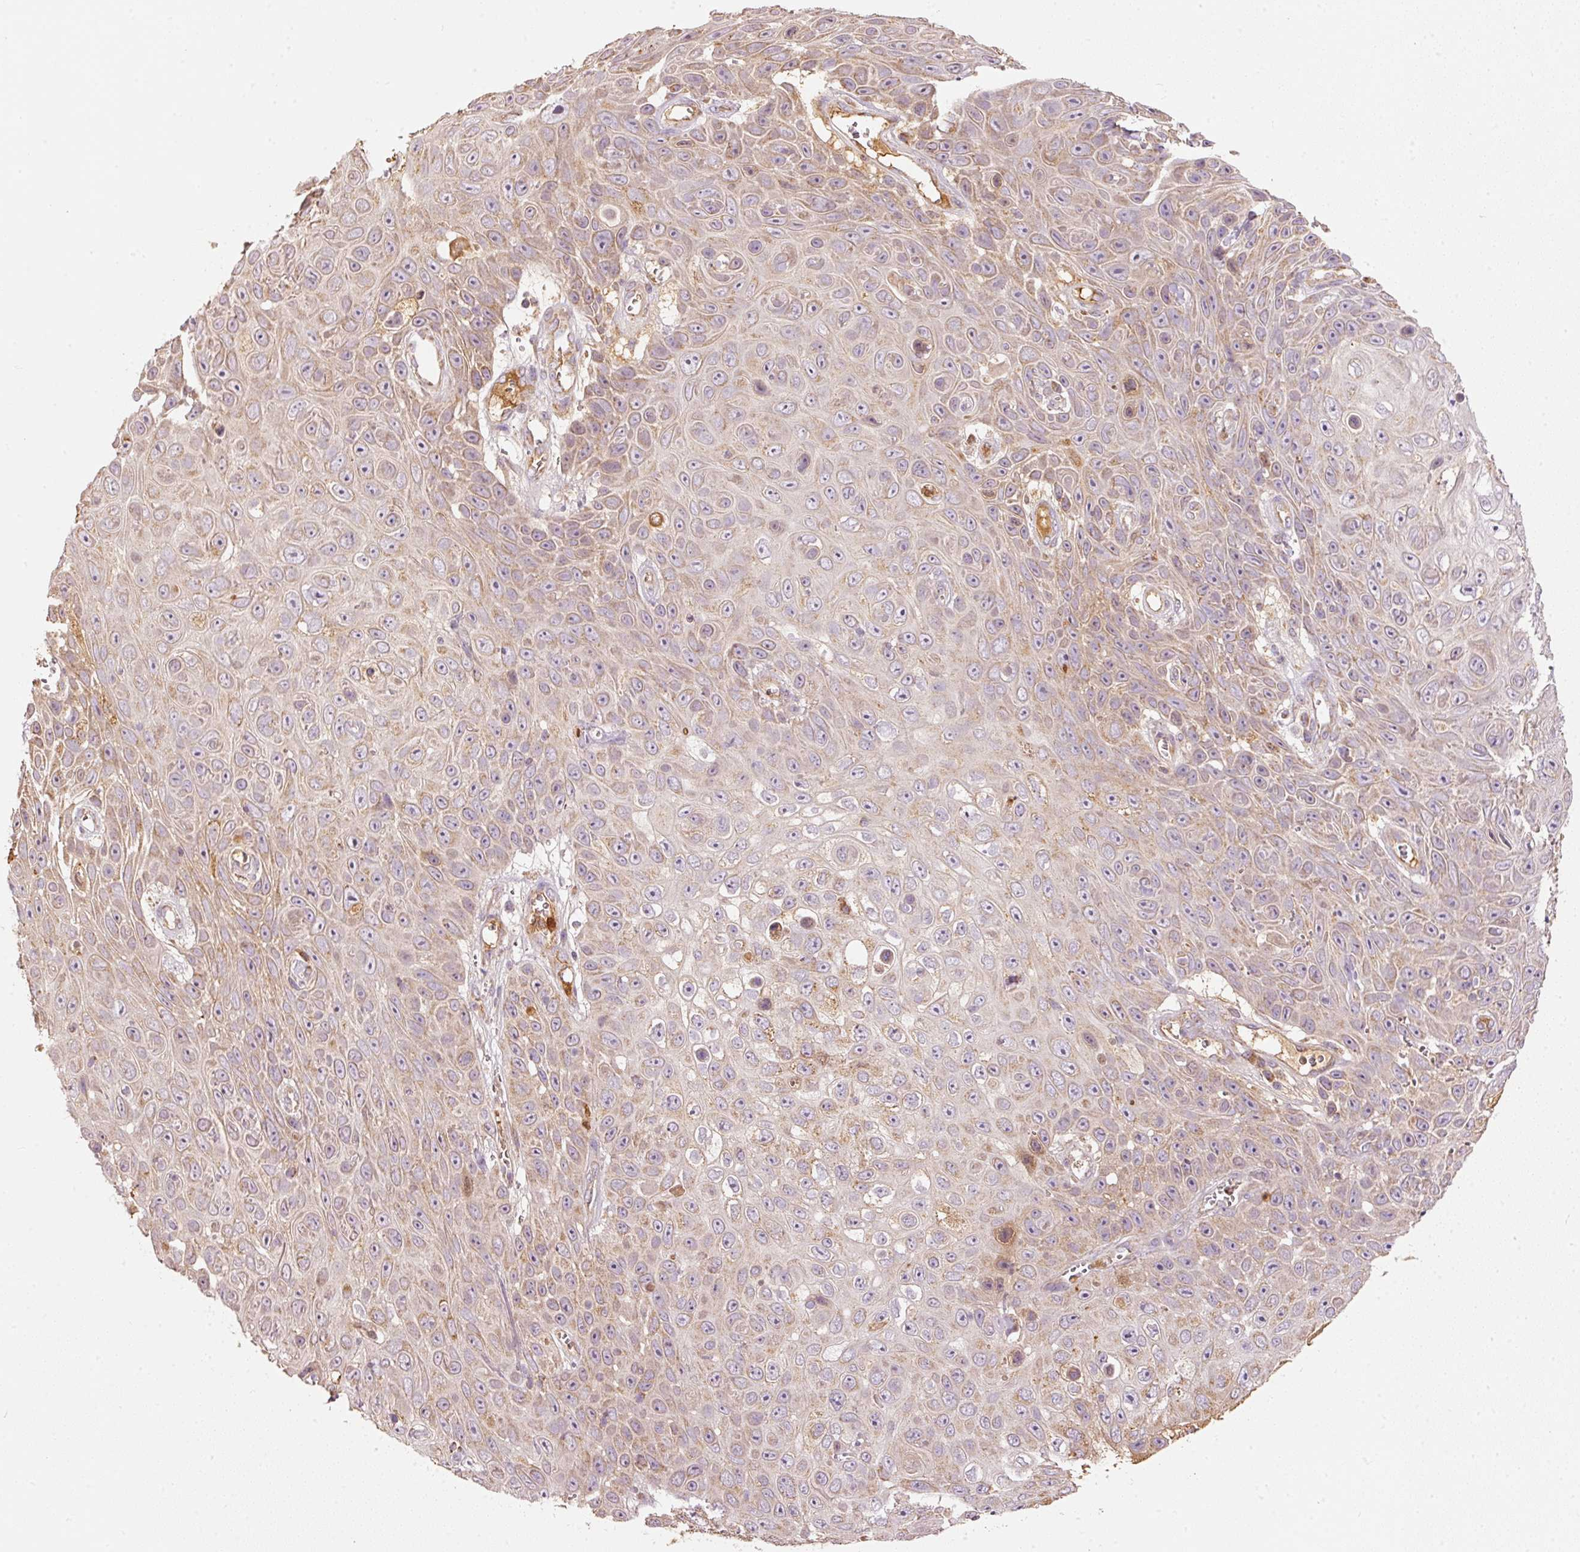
{"staining": {"intensity": "moderate", "quantity": "25%-75%", "location": "cytoplasmic/membranous"}, "tissue": "skin cancer", "cell_type": "Tumor cells", "image_type": "cancer", "snomed": [{"axis": "morphology", "description": "Squamous cell carcinoma, NOS"}, {"axis": "topography", "description": "Skin"}], "caption": "Protein expression analysis of skin cancer (squamous cell carcinoma) shows moderate cytoplasmic/membranous staining in about 25%-75% of tumor cells.", "gene": "PSENEN", "patient": {"sex": "male", "age": 82}}